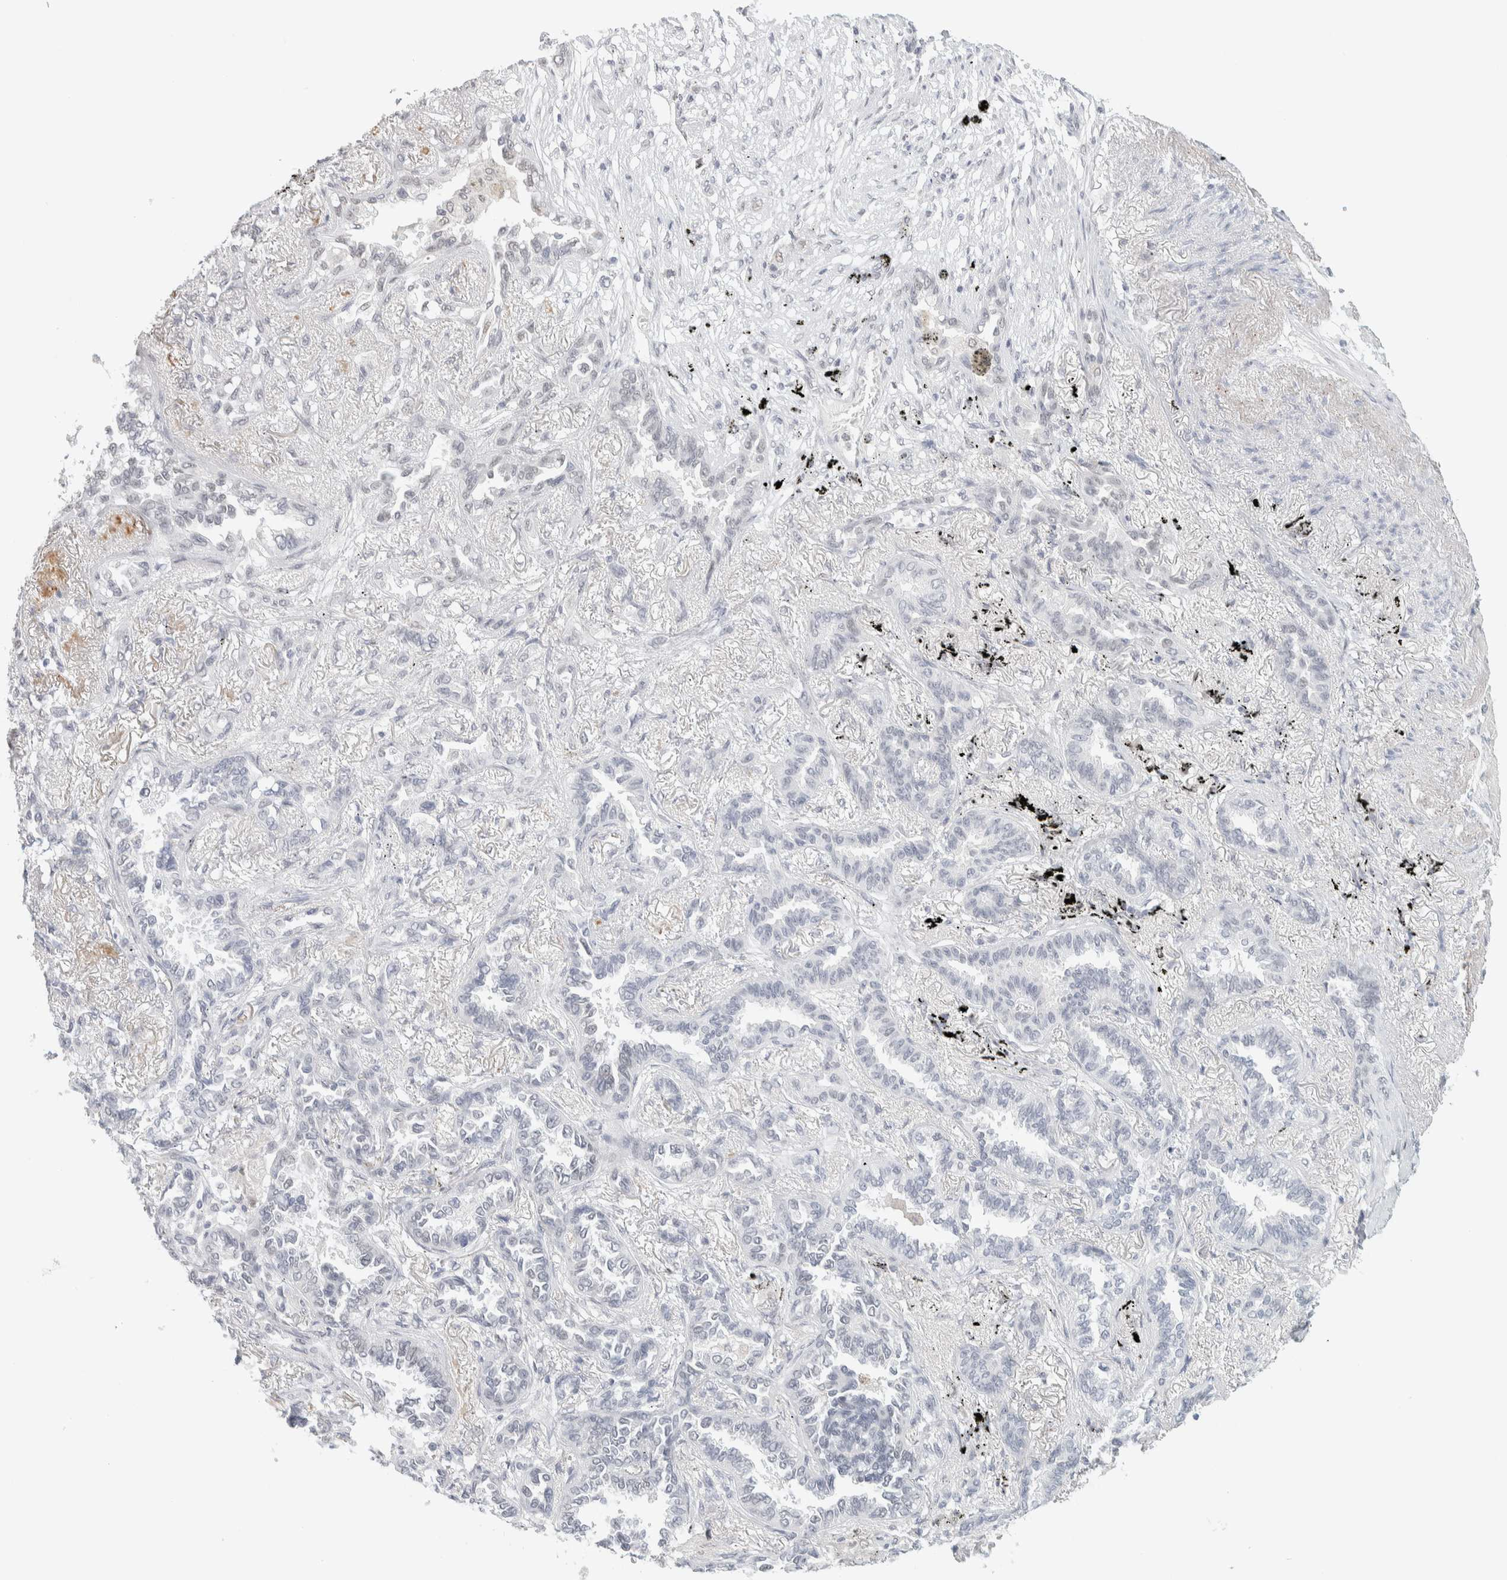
{"staining": {"intensity": "negative", "quantity": "none", "location": "none"}, "tissue": "lung cancer", "cell_type": "Tumor cells", "image_type": "cancer", "snomed": [{"axis": "morphology", "description": "Adenocarcinoma, NOS"}, {"axis": "topography", "description": "Lung"}], "caption": "Immunohistochemistry (IHC) histopathology image of human lung adenocarcinoma stained for a protein (brown), which exhibits no expression in tumor cells.", "gene": "CDH17", "patient": {"sex": "male", "age": 59}}